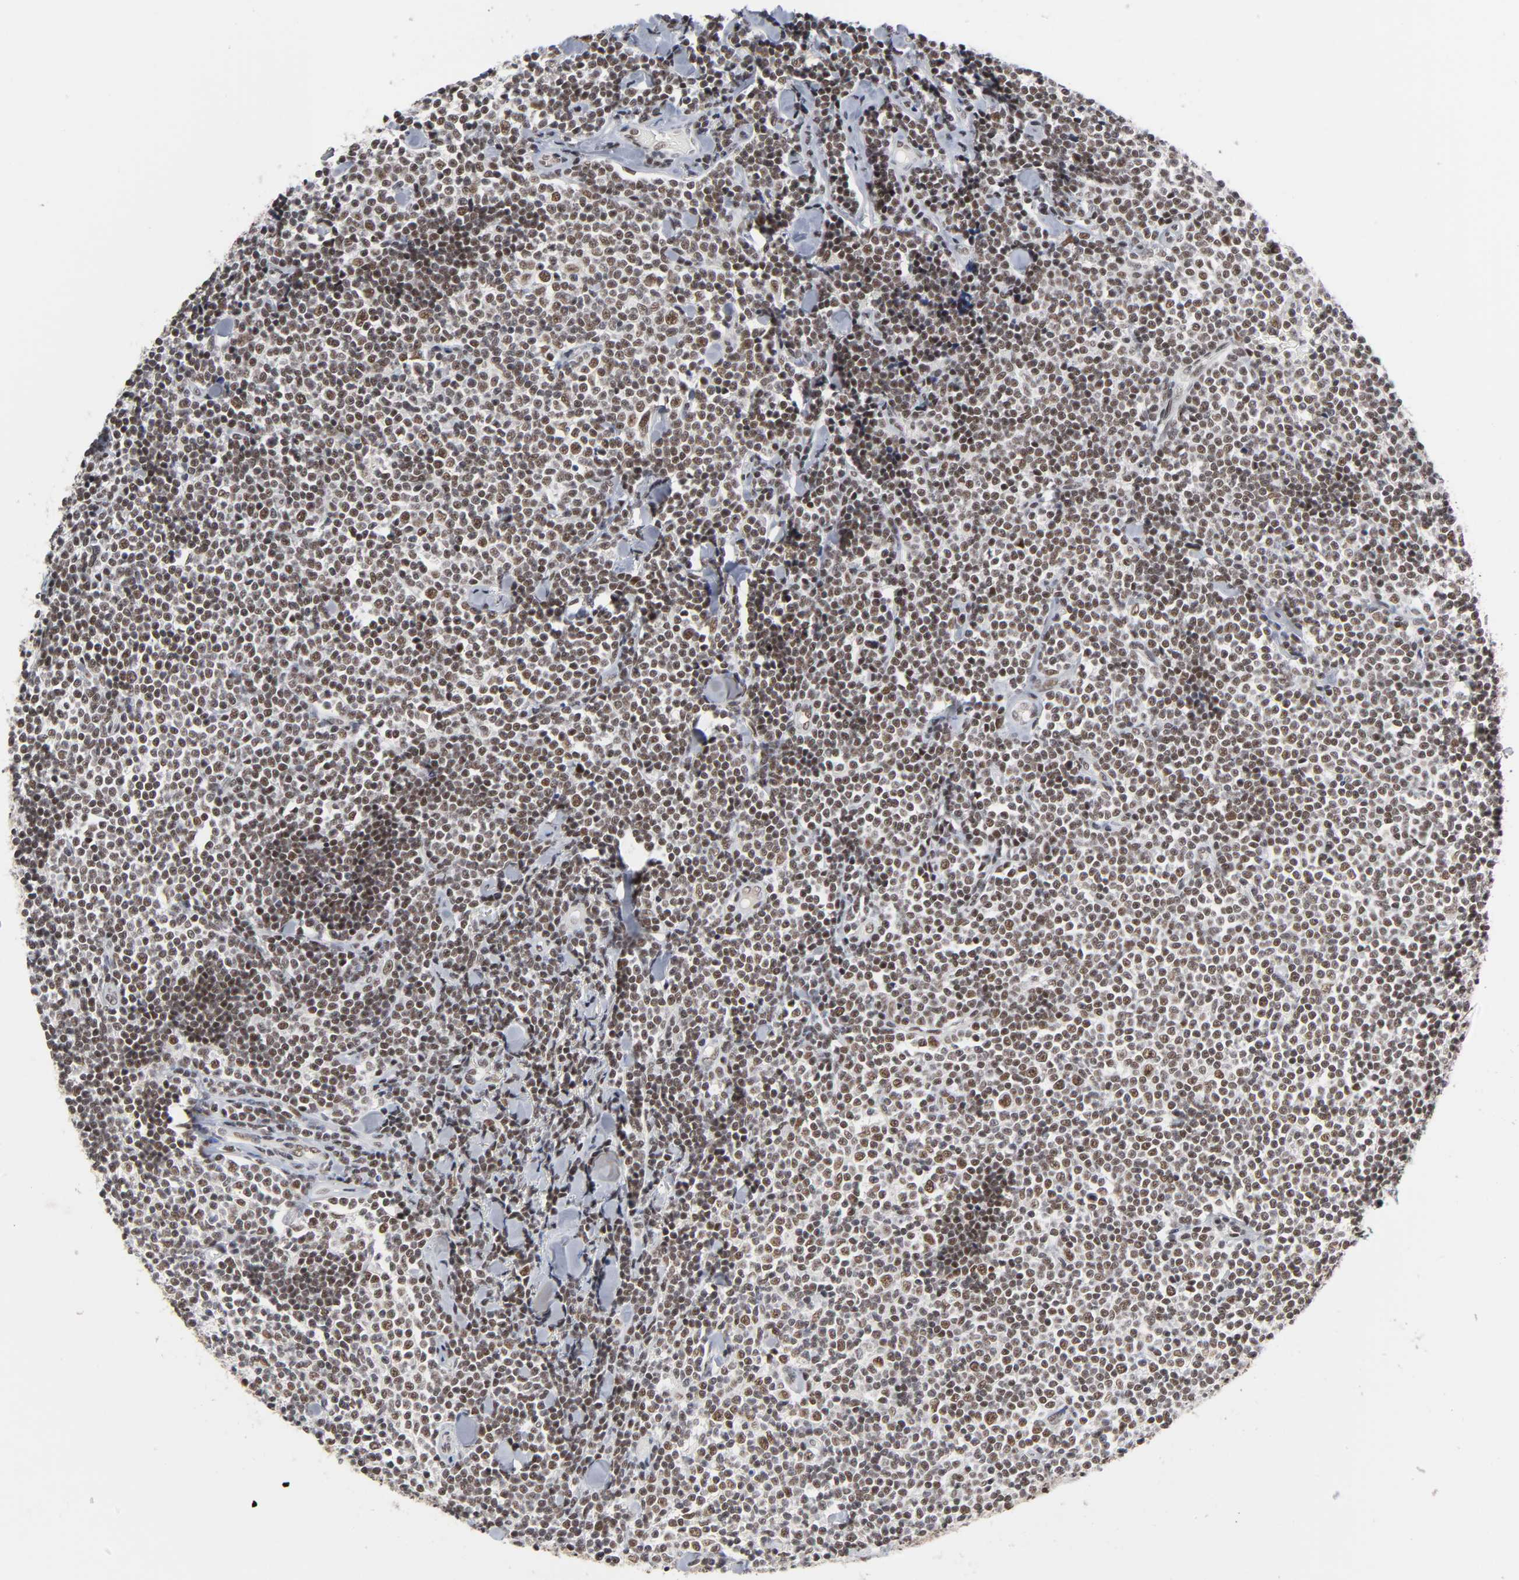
{"staining": {"intensity": "moderate", "quantity": ">75%", "location": "nuclear"}, "tissue": "lymphoma", "cell_type": "Tumor cells", "image_type": "cancer", "snomed": [{"axis": "morphology", "description": "Malignant lymphoma, non-Hodgkin's type, Low grade"}, {"axis": "topography", "description": "Soft tissue"}], "caption": "Moderate nuclear positivity for a protein is seen in about >75% of tumor cells of lymphoma using IHC.", "gene": "TRIM33", "patient": {"sex": "male", "age": 92}}